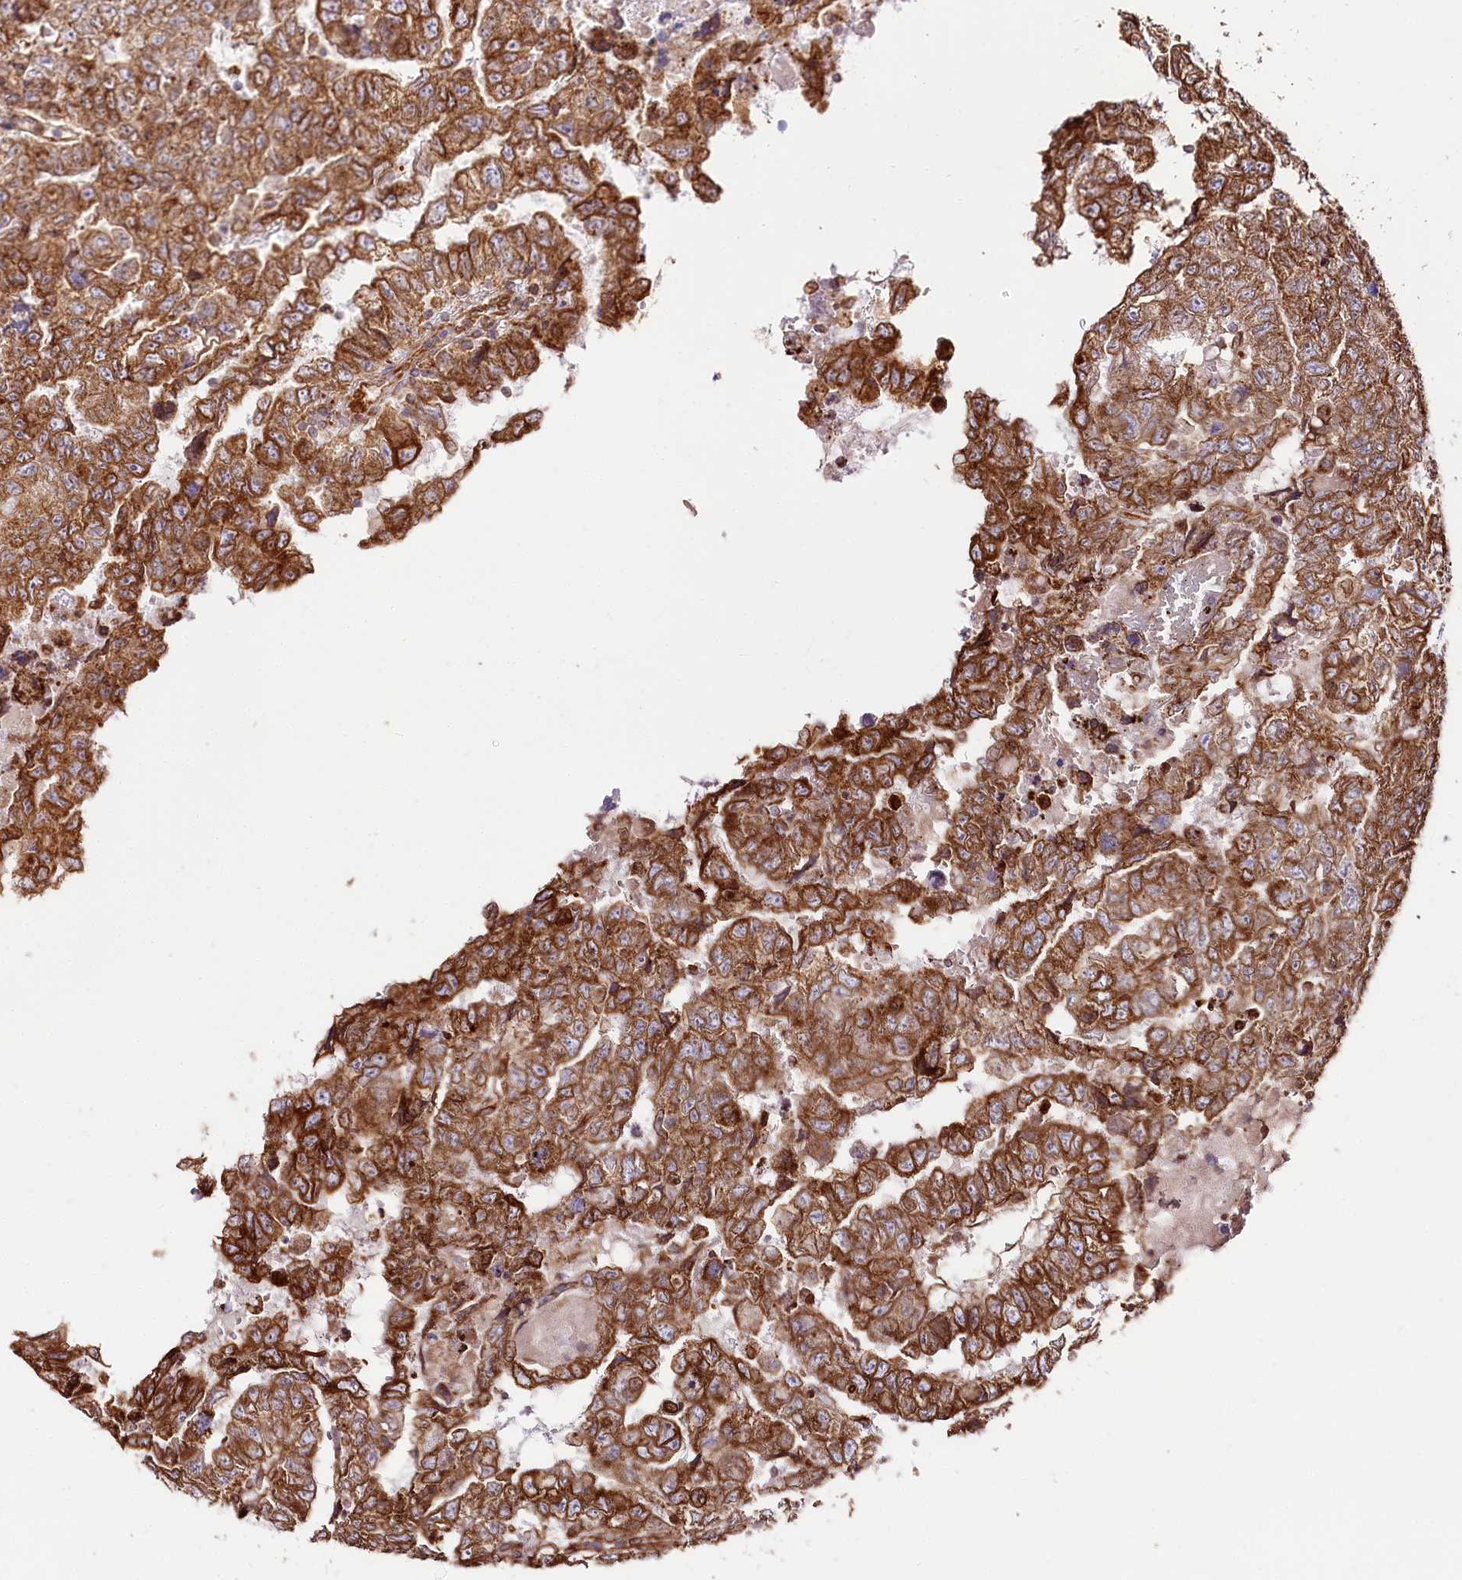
{"staining": {"intensity": "strong", "quantity": ">75%", "location": "cytoplasmic/membranous"}, "tissue": "testis cancer", "cell_type": "Tumor cells", "image_type": "cancer", "snomed": [{"axis": "morphology", "description": "Carcinoma, Embryonal, NOS"}, {"axis": "topography", "description": "Testis"}], "caption": "Tumor cells reveal high levels of strong cytoplasmic/membranous expression in approximately >75% of cells in testis cancer.", "gene": "CNPY2", "patient": {"sex": "male", "age": 36}}